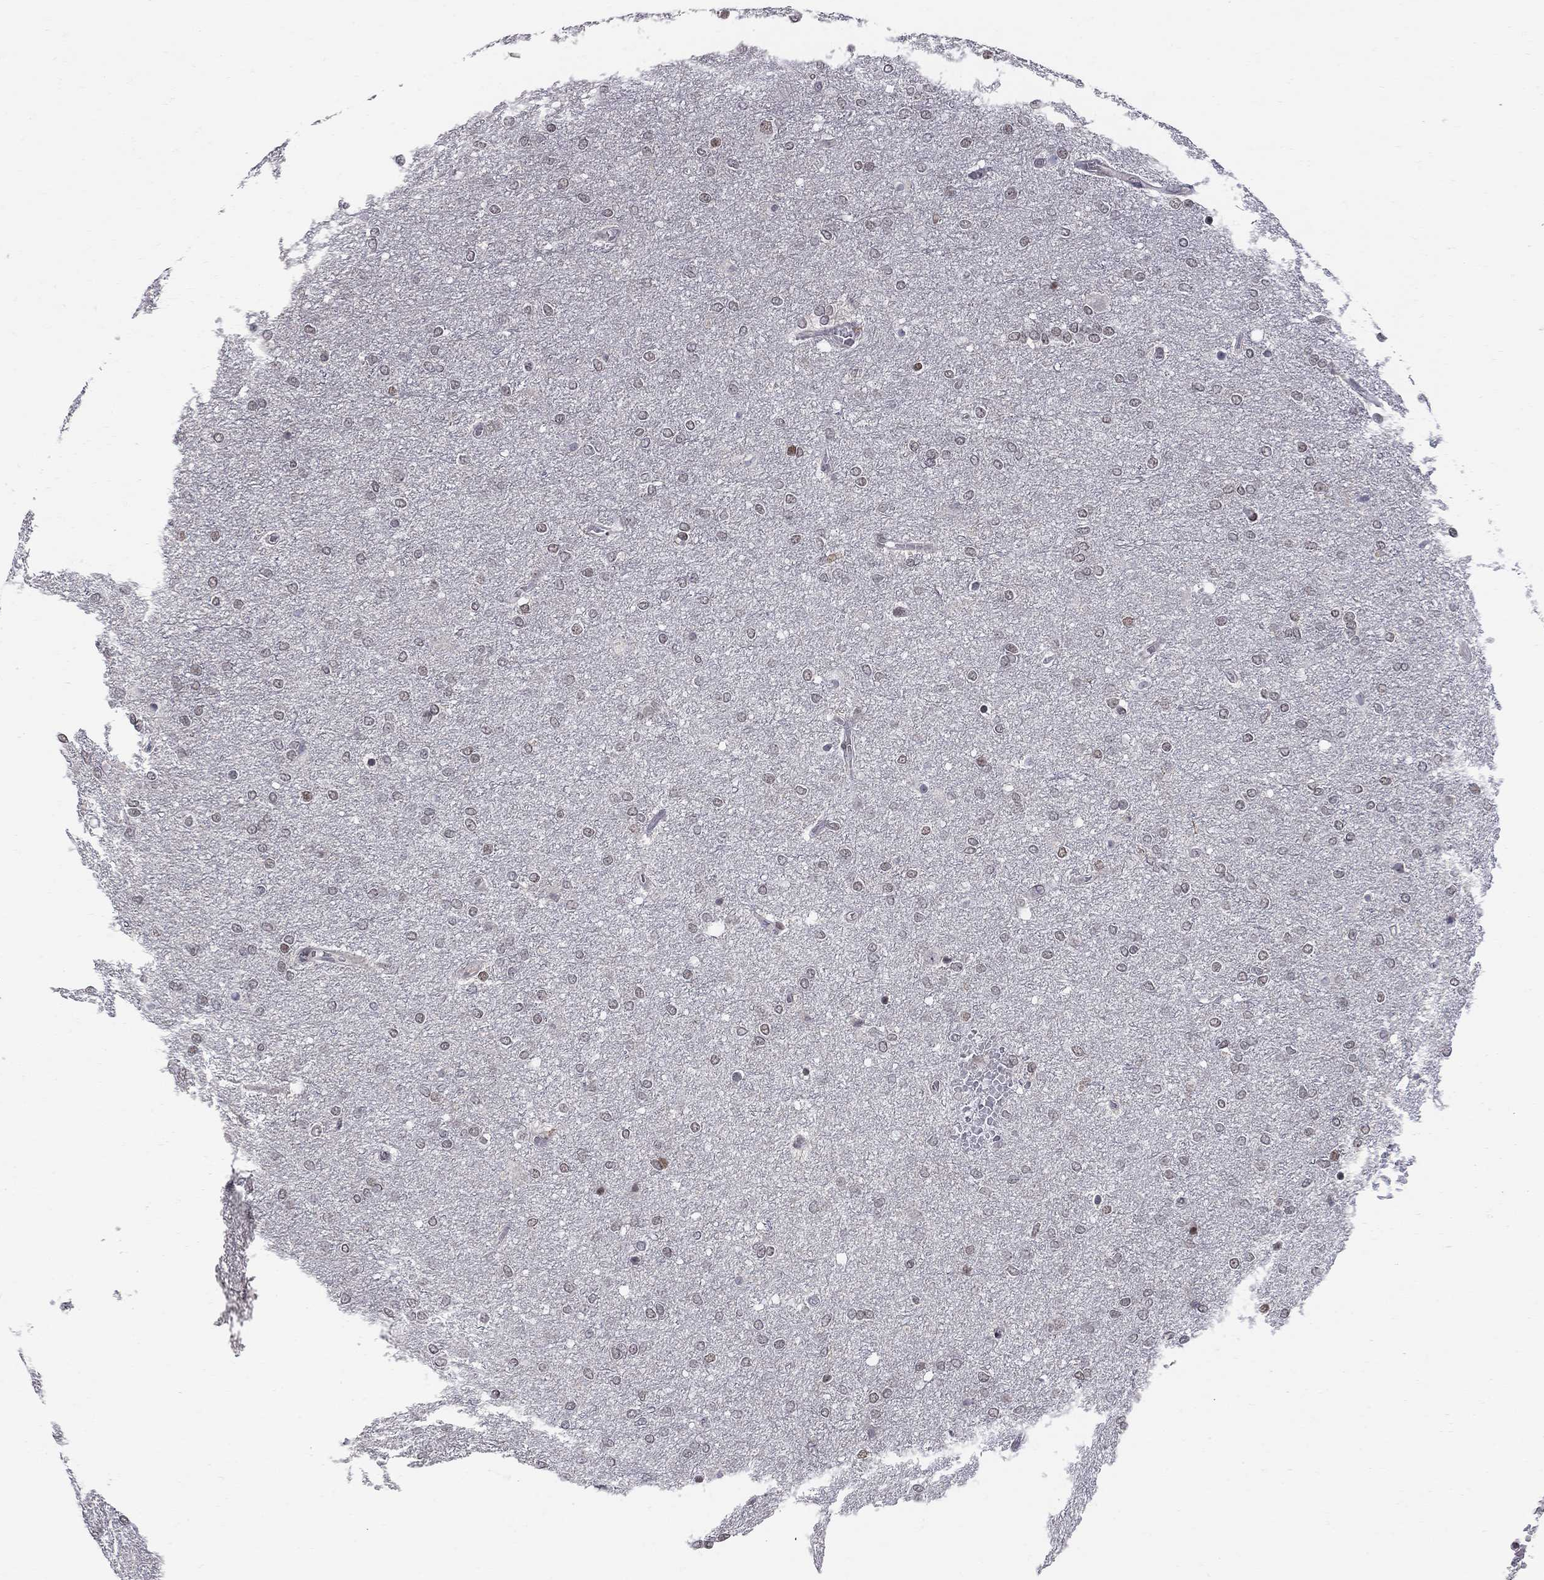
{"staining": {"intensity": "moderate", "quantity": "<25%", "location": "nuclear"}, "tissue": "glioma", "cell_type": "Tumor cells", "image_type": "cancer", "snomed": [{"axis": "morphology", "description": "Glioma, malignant, High grade"}, {"axis": "topography", "description": "Brain"}], "caption": "Tumor cells show low levels of moderate nuclear staining in about <25% of cells in malignant glioma (high-grade).", "gene": "RNASEH2C", "patient": {"sex": "female", "age": 61}}